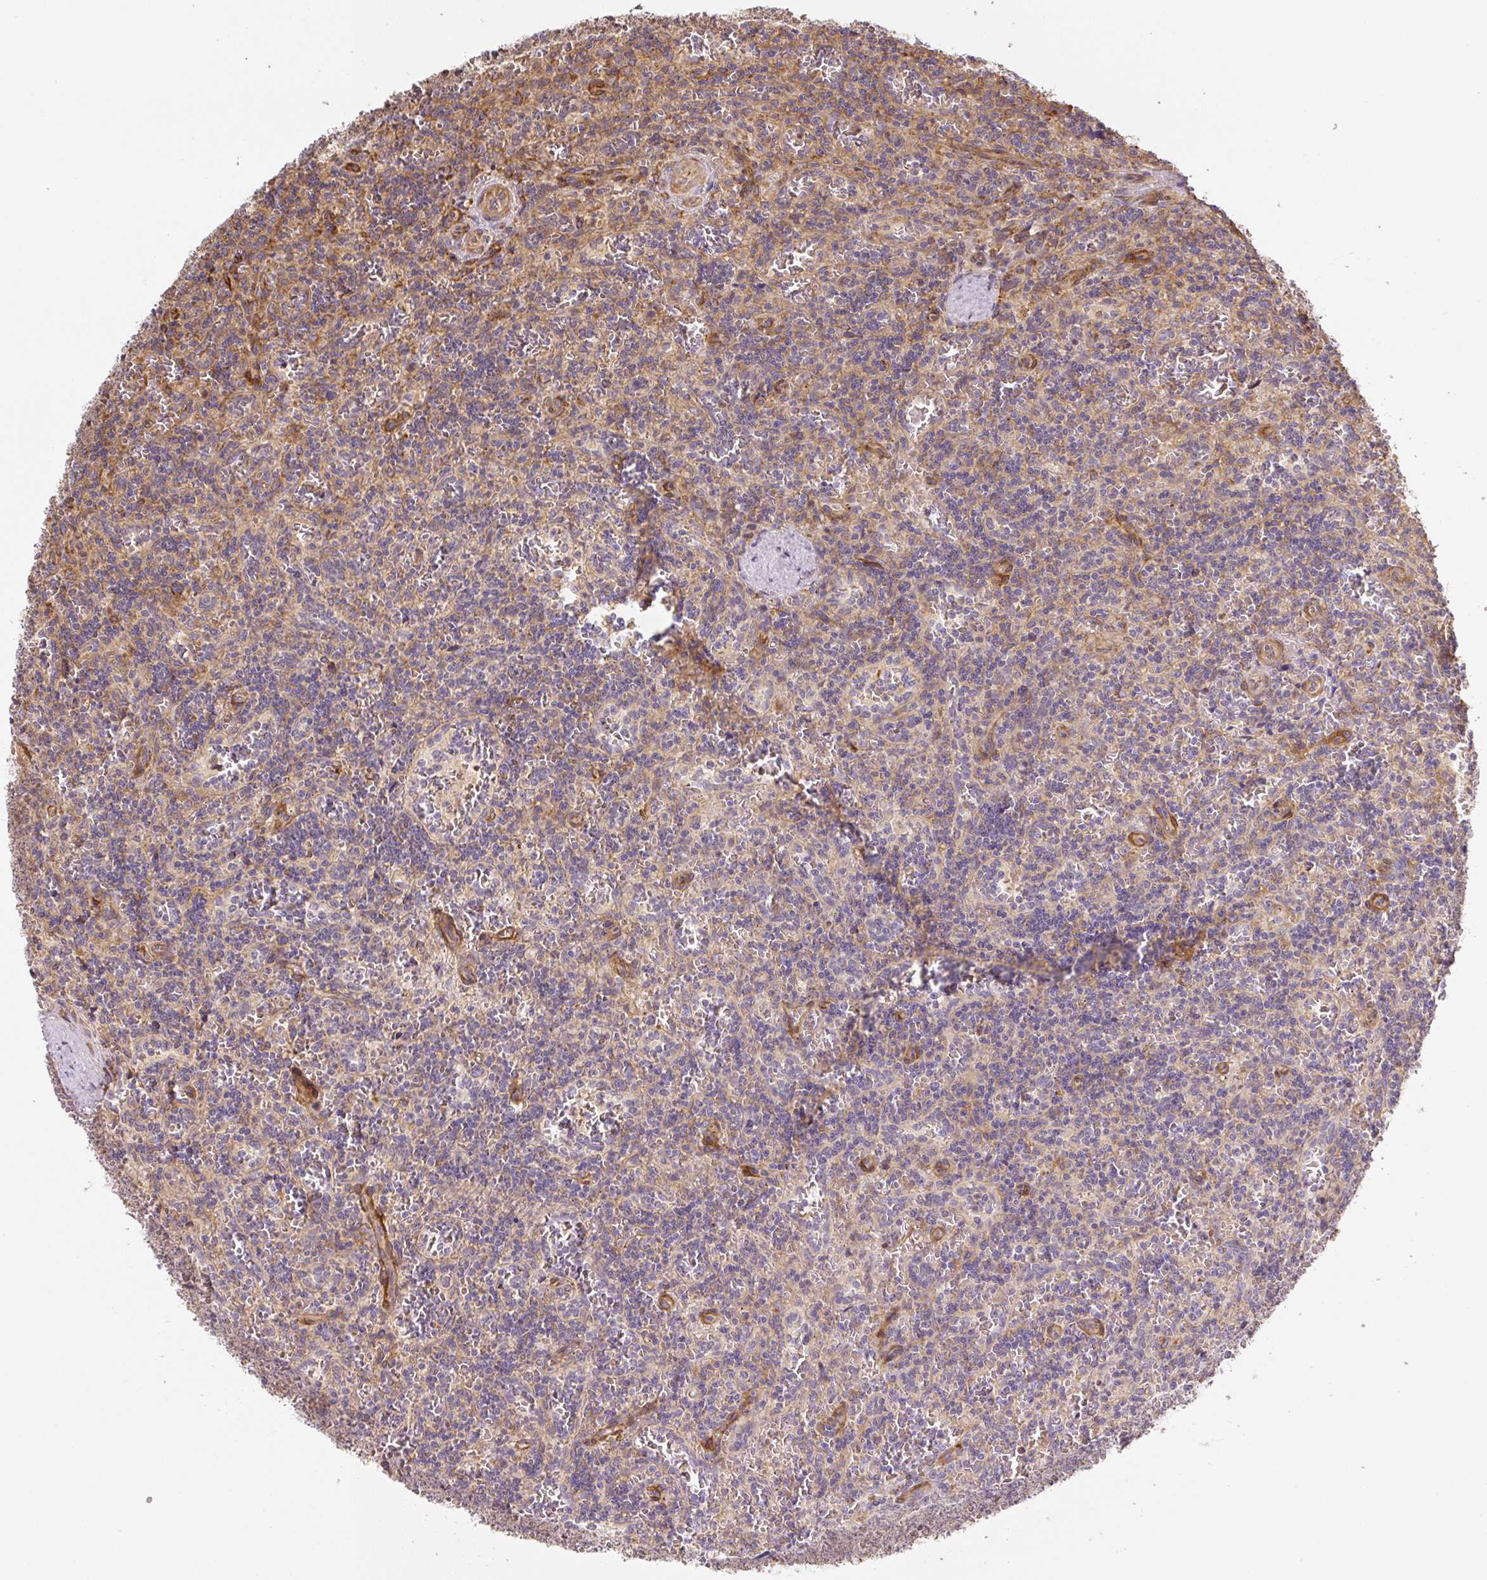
{"staining": {"intensity": "negative", "quantity": "none", "location": "none"}, "tissue": "lymphoma", "cell_type": "Tumor cells", "image_type": "cancer", "snomed": [{"axis": "morphology", "description": "Malignant lymphoma, non-Hodgkin's type, Low grade"}, {"axis": "topography", "description": "Spleen"}], "caption": "High power microscopy histopathology image of an immunohistochemistry micrograph of lymphoma, revealing no significant staining in tumor cells. The staining was performed using DAB to visualize the protein expression in brown, while the nuclei were stained in blue with hematoxylin (Magnification: 20x).", "gene": "RASA1", "patient": {"sex": "male", "age": 73}}